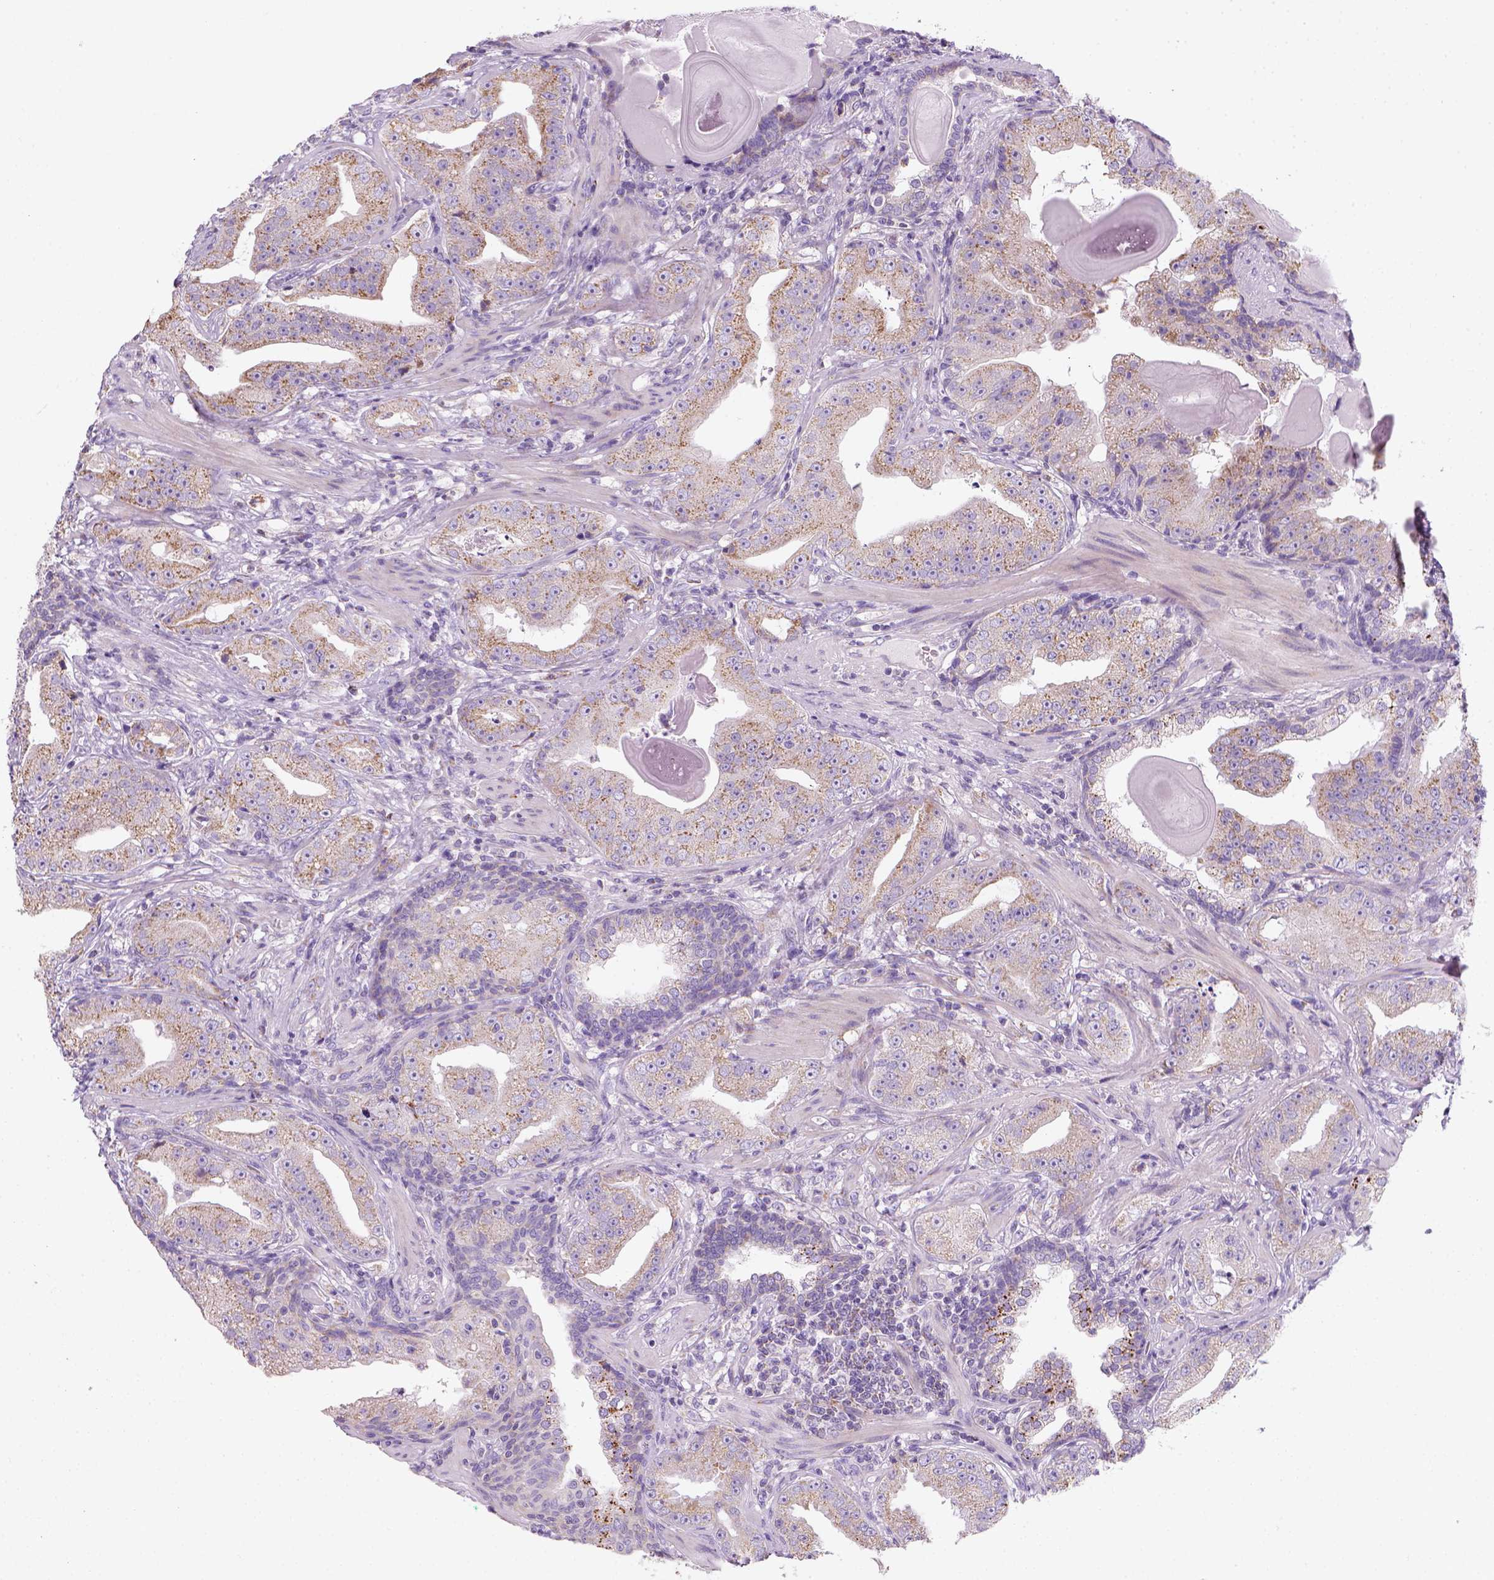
{"staining": {"intensity": "weak", "quantity": ">75%", "location": "cytoplasmic/membranous"}, "tissue": "prostate cancer", "cell_type": "Tumor cells", "image_type": "cancer", "snomed": [{"axis": "morphology", "description": "Adenocarcinoma, Low grade"}, {"axis": "topography", "description": "Prostate"}], "caption": "Adenocarcinoma (low-grade) (prostate) was stained to show a protein in brown. There is low levels of weak cytoplasmic/membranous staining in about >75% of tumor cells. (IHC, brightfield microscopy, high magnification).", "gene": "CES2", "patient": {"sex": "male", "age": 62}}